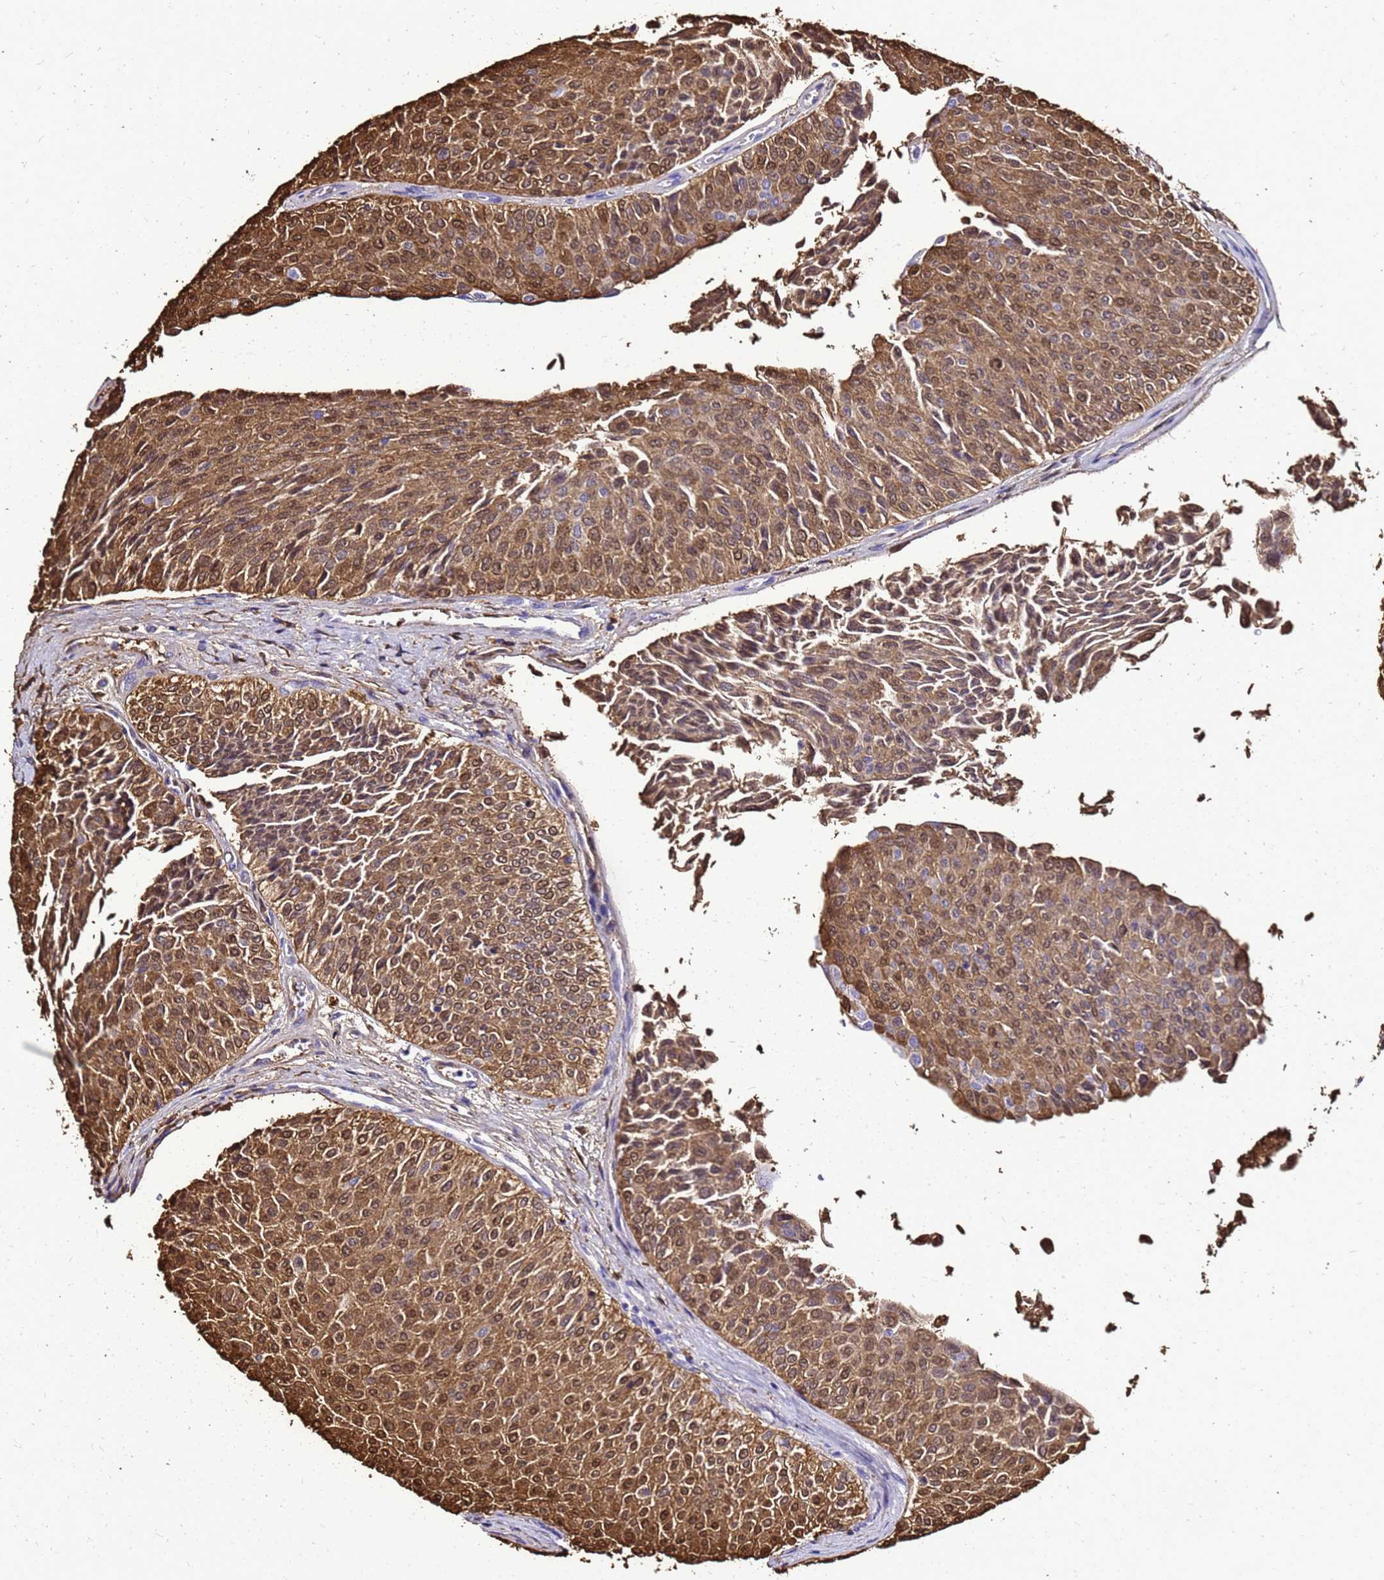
{"staining": {"intensity": "moderate", "quantity": ">75%", "location": "cytoplasmic/membranous,nuclear"}, "tissue": "urothelial cancer", "cell_type": "Tumor cells", "image_type": "cancer", "snomed": [{"axis": "morphology", "description": "Urothelial carcinoma, Low grade"}, {"axis": "topography", "description": "Urinary bladder"}], "caption": "Moderate cytoplasmic/membranous and nuclear protein expression is appreciated in approximately >75% of tumor cells in urothelial cancer.", "gene": "S100A2", "patient": {"sex": "male", "age": 78}}